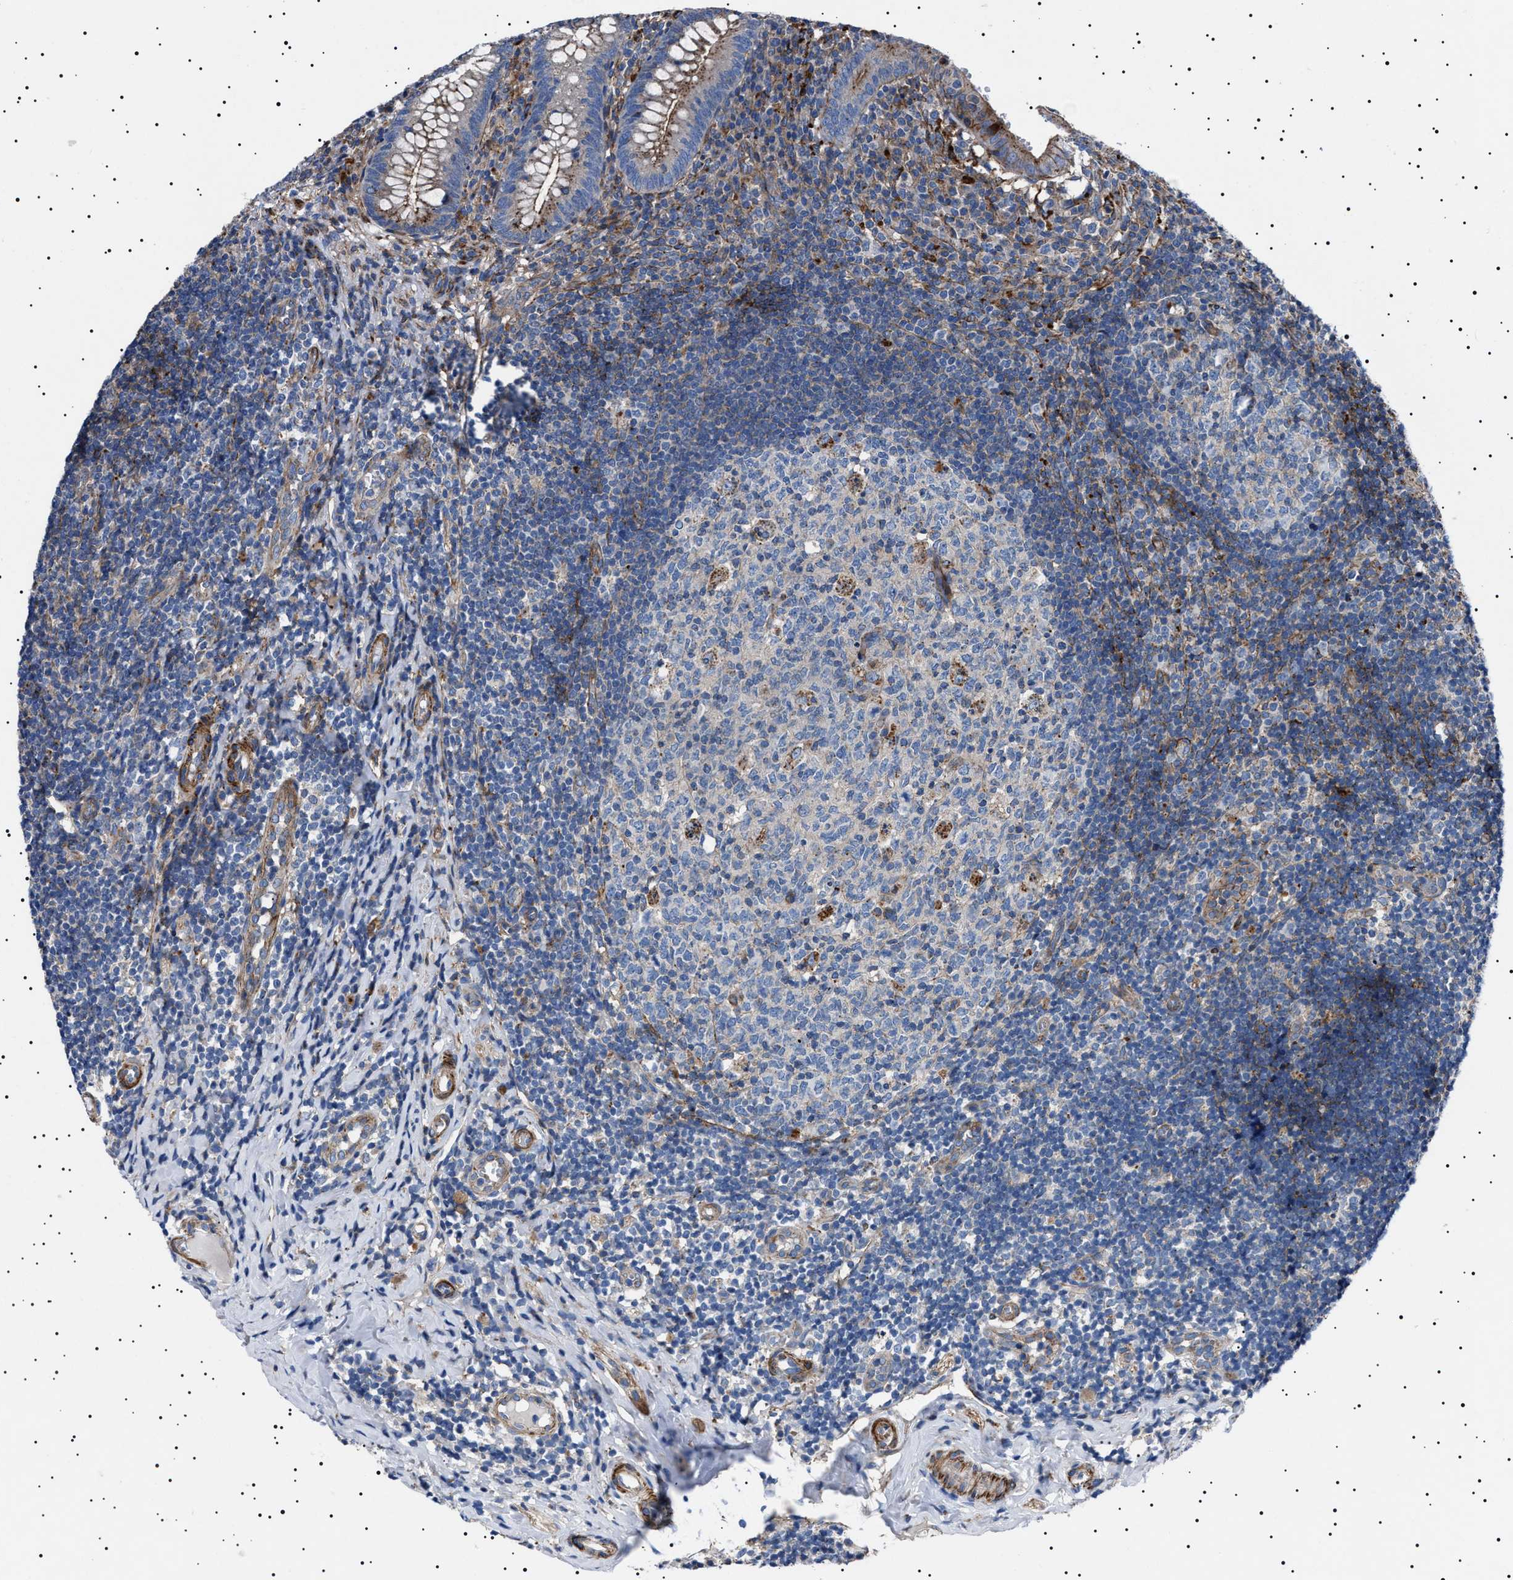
{"staining": {"intensity": "strong", "quantity": "25%-75%", "location": "cytoplasmic/membranous"}, "tissue": "appendix", "cell_type": "Glandular cells", "image_type": "normal", "snomed": [{"axis": "morphology", "description": "Normal tissue, NOS"}, {"axis": "topography", "description": "Appendix"}], "caption": "Immunohistochemical staining of benign human appendix reveals 25%-75% levels of strong cytoplasmic/membranous protein staining in approximately 25%-75% of glandular cells. The staining was performed using DAB to visualize the protein expression in brown, while the nuclei were stained in blue with hematoxylin (Magnification: 20x).", "gene": "NEU1", "patient": {"sex": "male", "age": 8}}